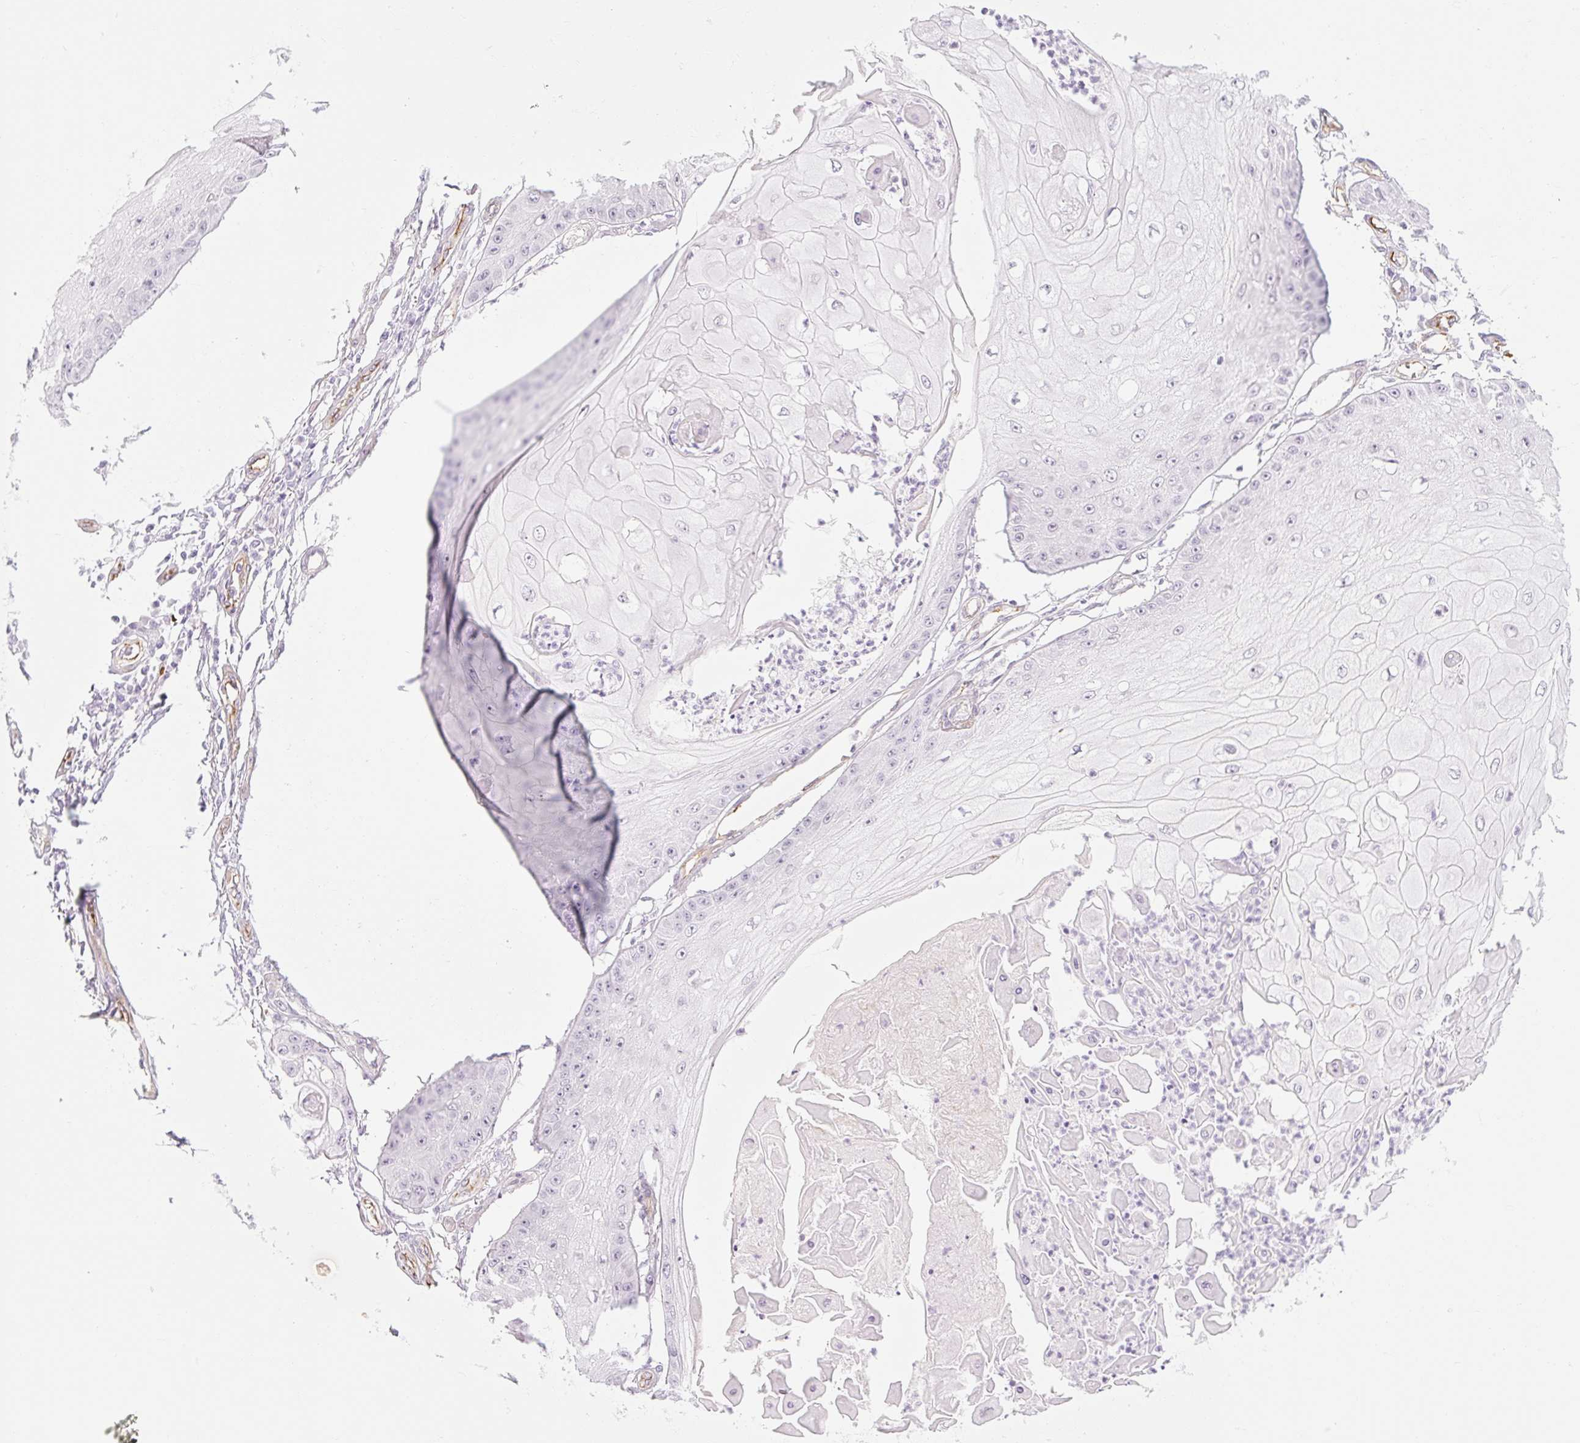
{"staining": {"intensity": "negative", "quantity": "none", "location": "none"}, "tissue": "skin cancer", "cell_type": "Tumor cells", "image_type": "cancer", "snomed": [{"axis": "morphology", "description": "Squamous cell carcinoma, NOS"}, {"axis": "topography", "description": "Skin"}], "caption": "Skin cancer was stained to show a protein in brown. There is no significant staining in tumor cells. The staining was performed using DAB to visualize the protein expression in brown, while the nuclei were stained in blue with hematoxylin (Magnification: 20x).", "gene": "TAF1L", "patient": {"sex": "male", "age": 70}}